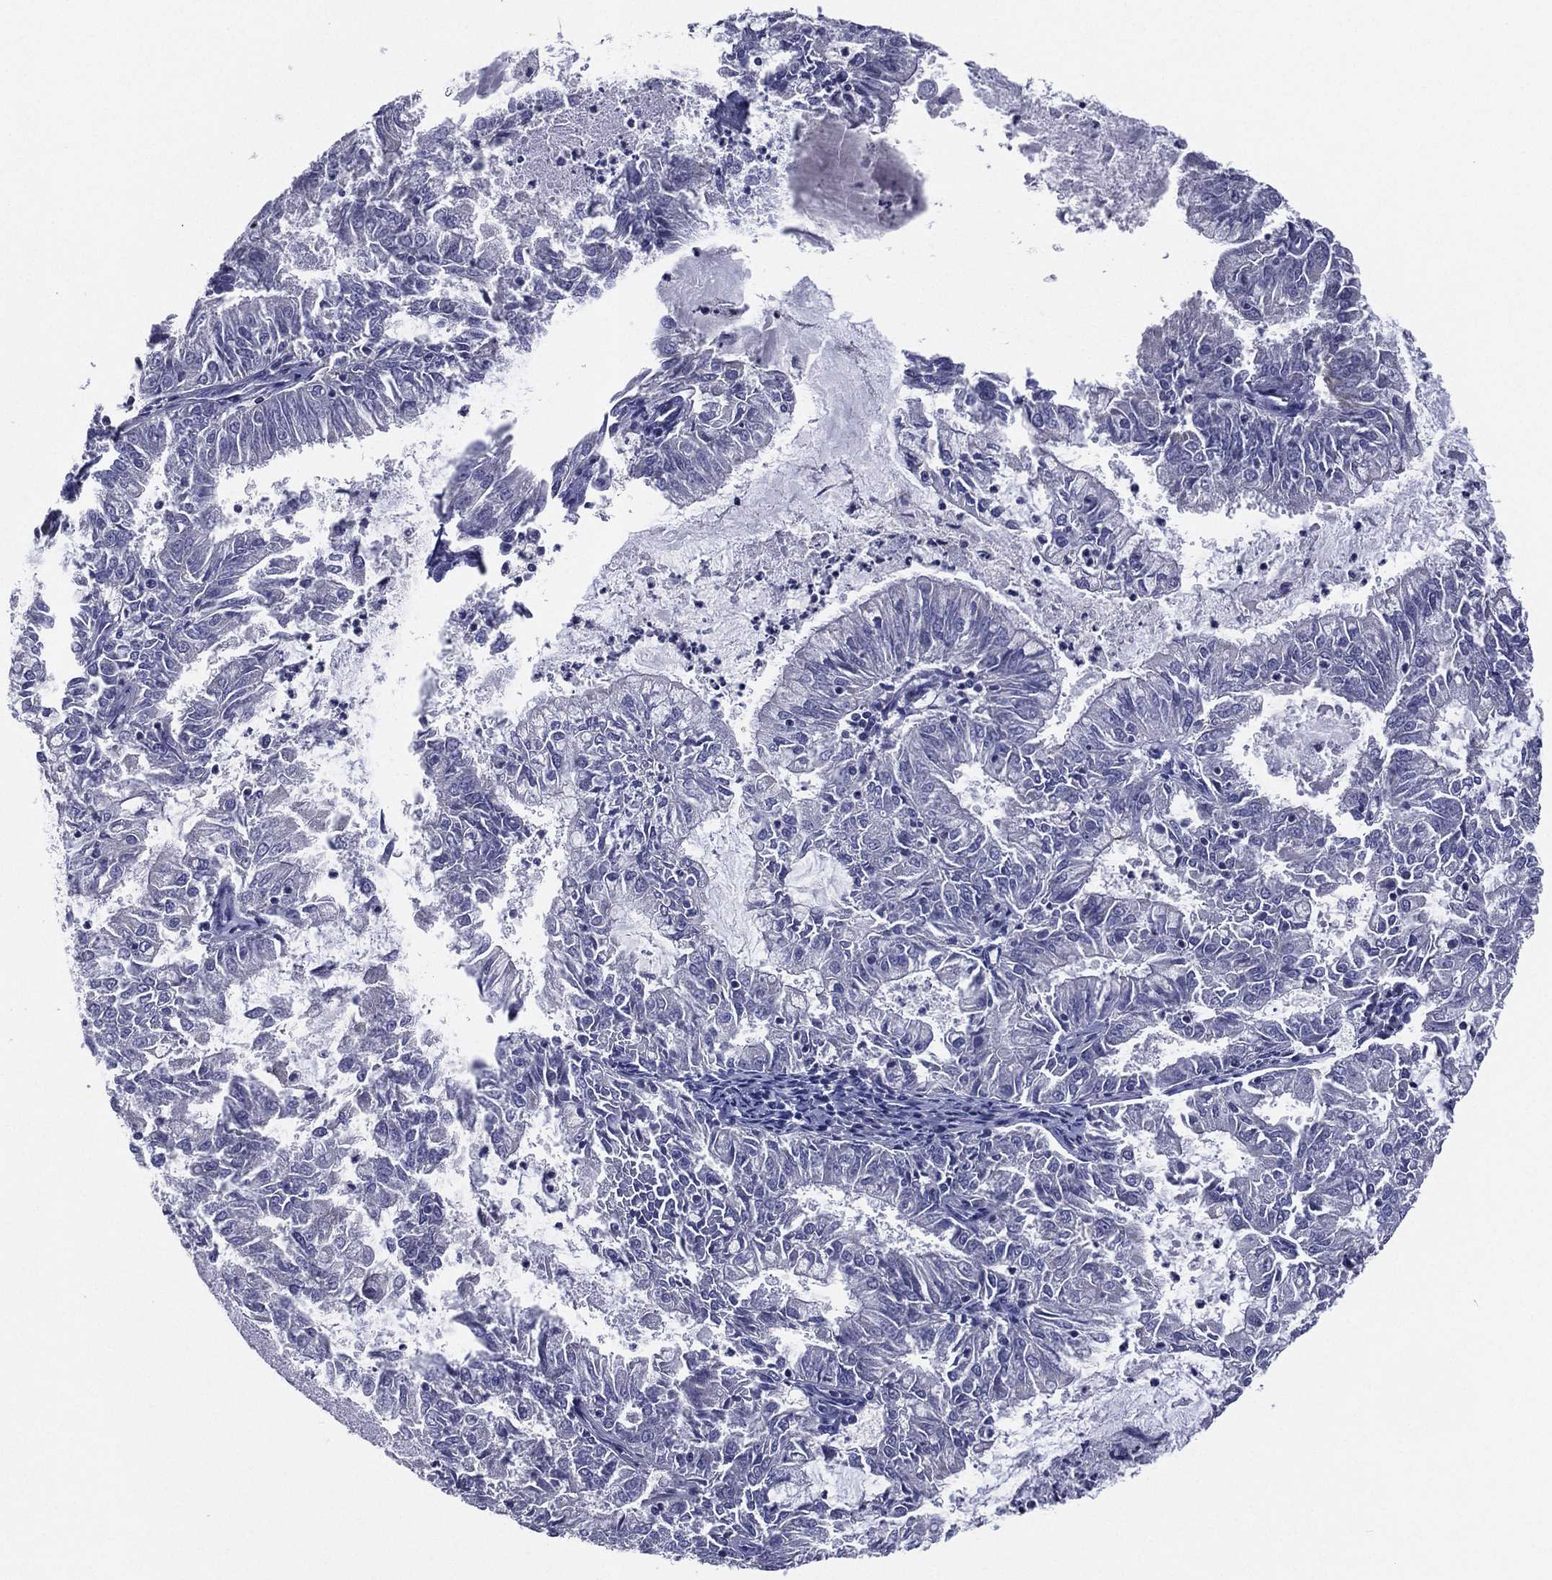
{"staining": {"intensity": "negative", "quantity": "none", "location": "none"}, "tissue": "endometrial cancer", "cell_type": "Tumor cells", "image_type": "cancer", "snomed": [{"axis": "morphology", "description": "Adenocarcinoma, NOS"}, {"axis": "topography", "description": "Endometrium"}], "caption": "An image of human adenocarcinoma (endometrial) is negative for staining in tumor cells.", "gene": "SLC13A4", "patient": {"sex": "female", "age": 57}}